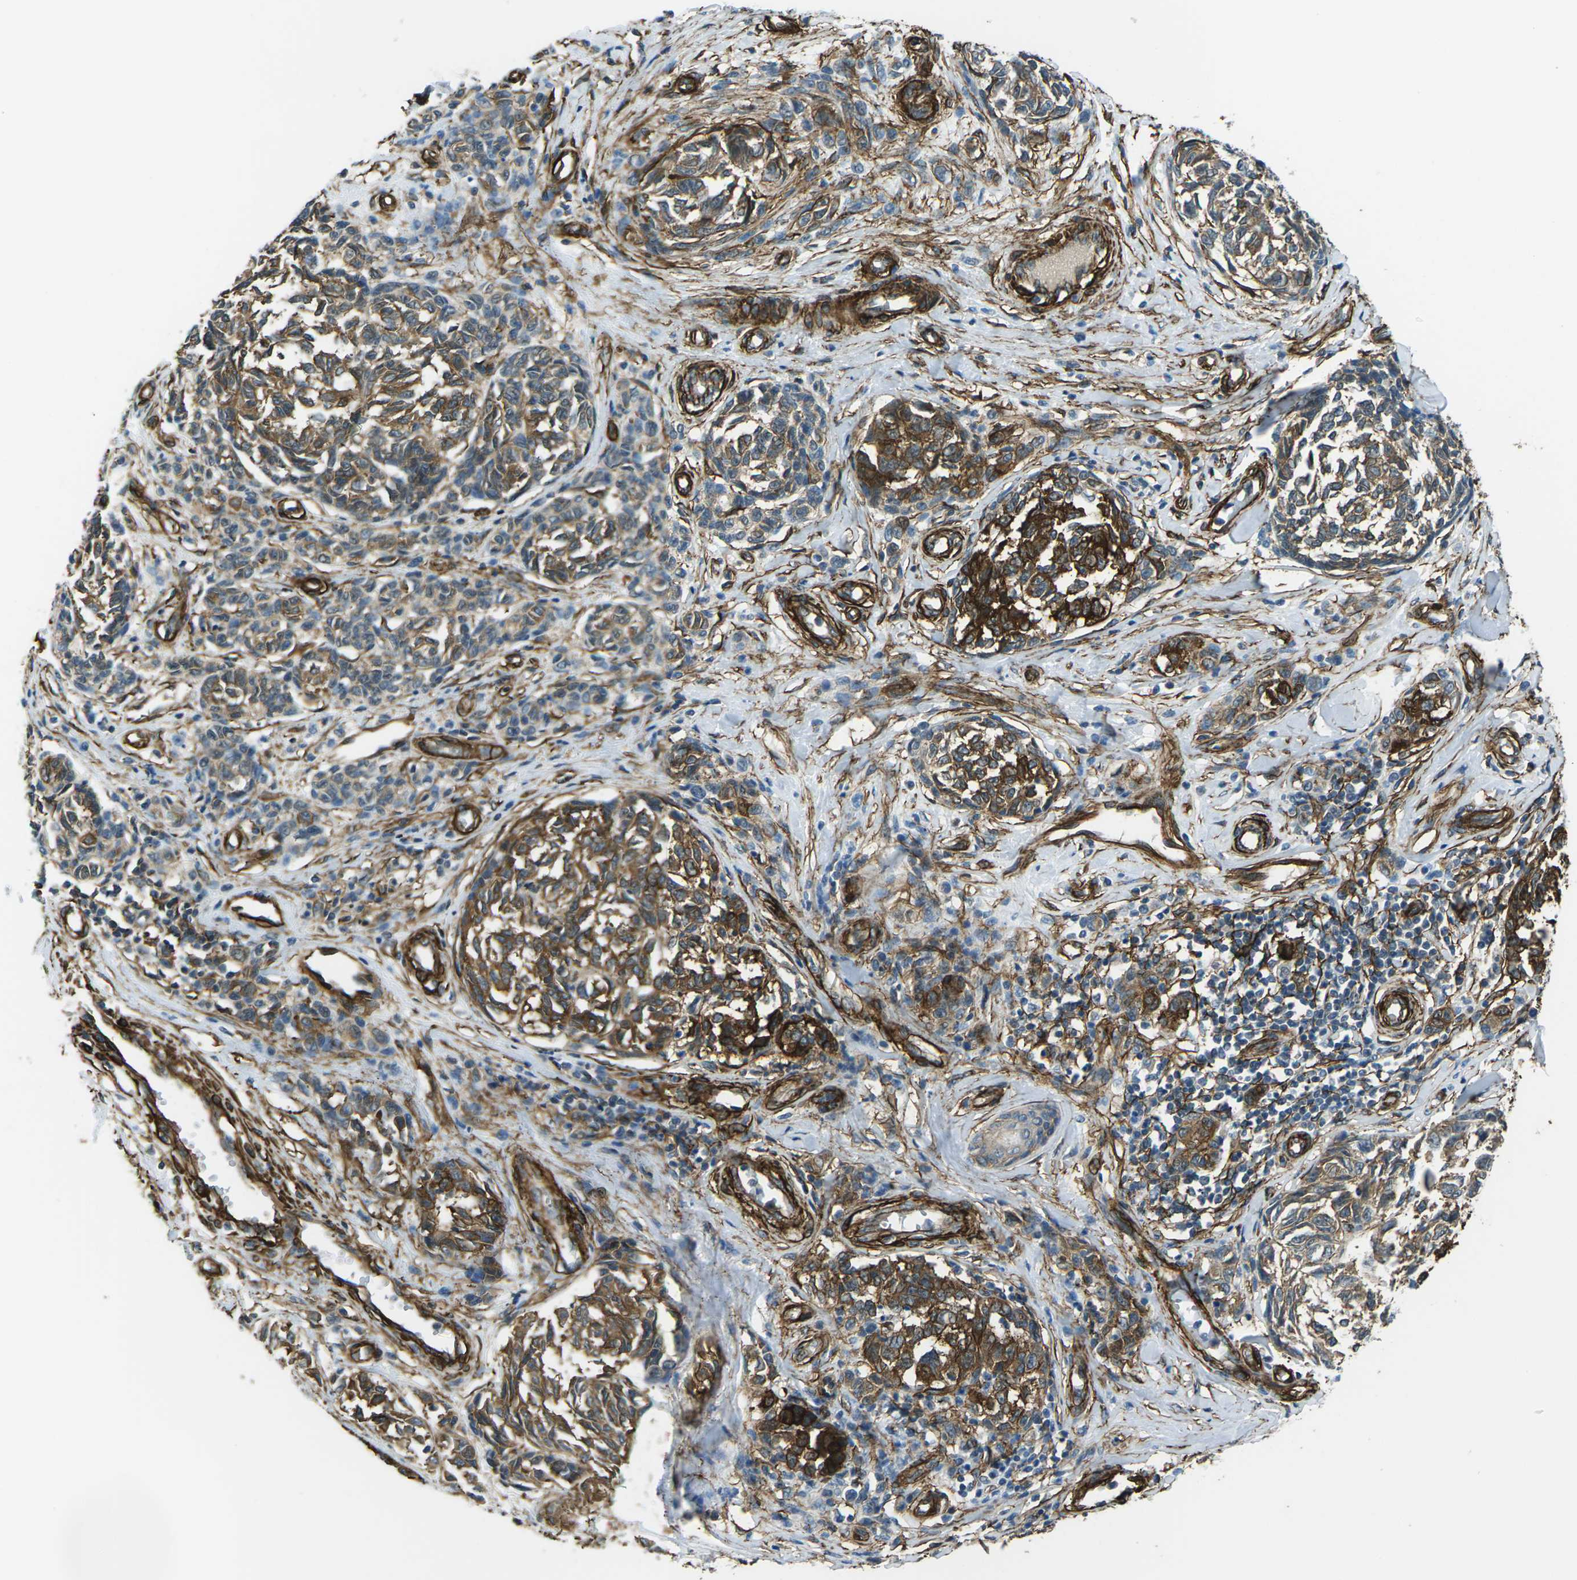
{"staining": {"intensity": "strong", "quantity": ">75%", "location": "cytoplasmic/membranous"}, "tissue": "melanoma", "cell_type": "Tumor cells", "image_type": "cancer", "snomed": [{"axis": "morphology", "description": "Malignant melanoma, NOS"}, {"axis": "topography", "description": "Skin"}], "caption": "Immunohistochemical staining of melanoma reveals strong cytoplasmic/membranous protein positivity in about >75% of tumor cells.", "gene": "GRAMD1C", "patient": {"sex": "female", "age": 64}}